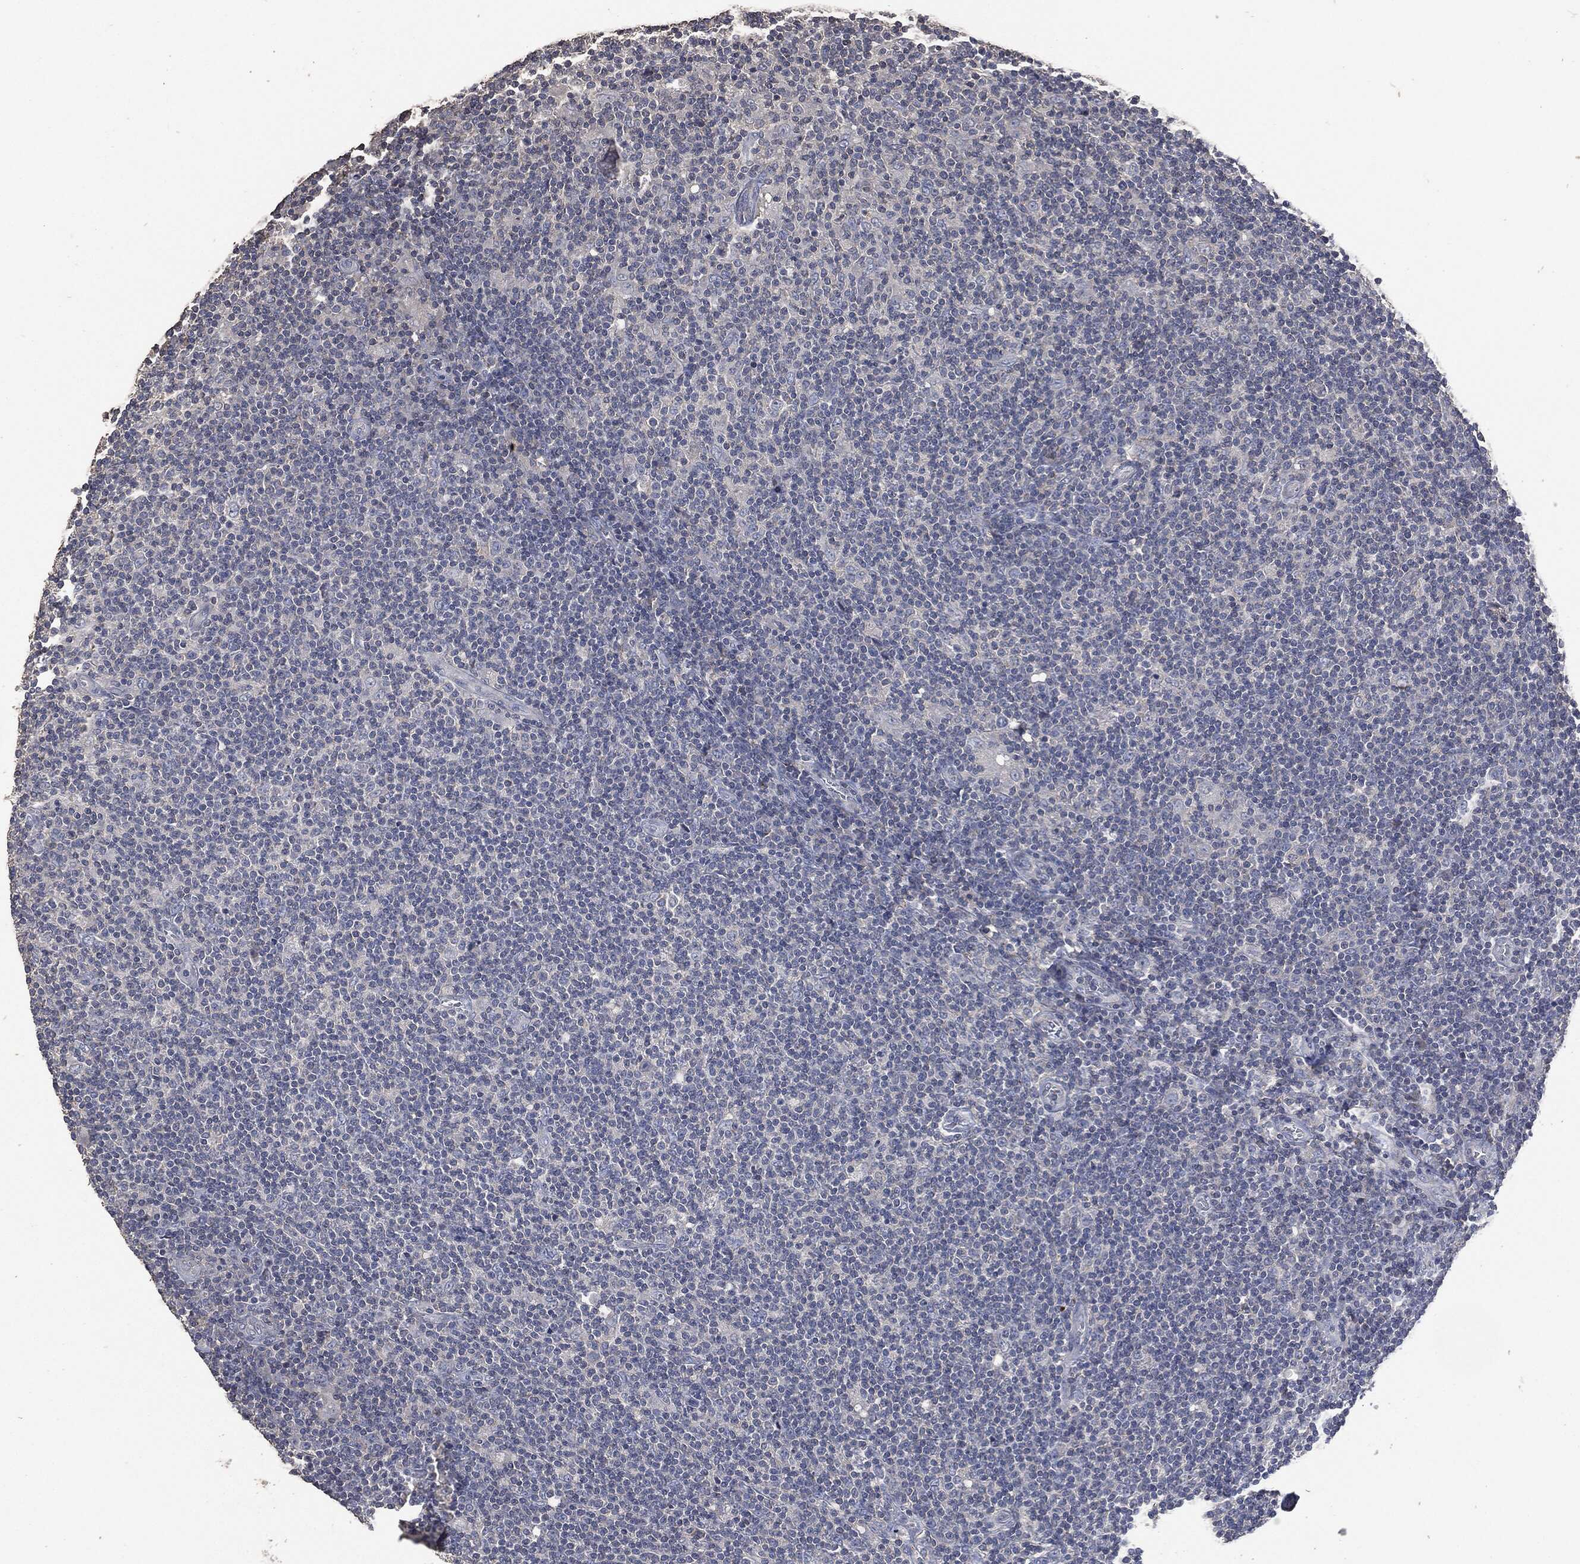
{"staining": {"intensity": "negative", "quantity": "none", "location": "none"}, "tissue": "lymphoma", "cell_type": "Tumor cells", "image_type": "cancer", "snomed": [{"axis": "morphology", "description": "Hodgkin's disease, NOS"}, {"axis": "topography", "description": "Lymph node"}], "caption": "This is an immunohistochemistry (IHC) histopathology image of Hodgkin's disease. There is no positivity in tumor cells.", "gene": "MSLN", "patient": {"sex": "male", "age": 40}}